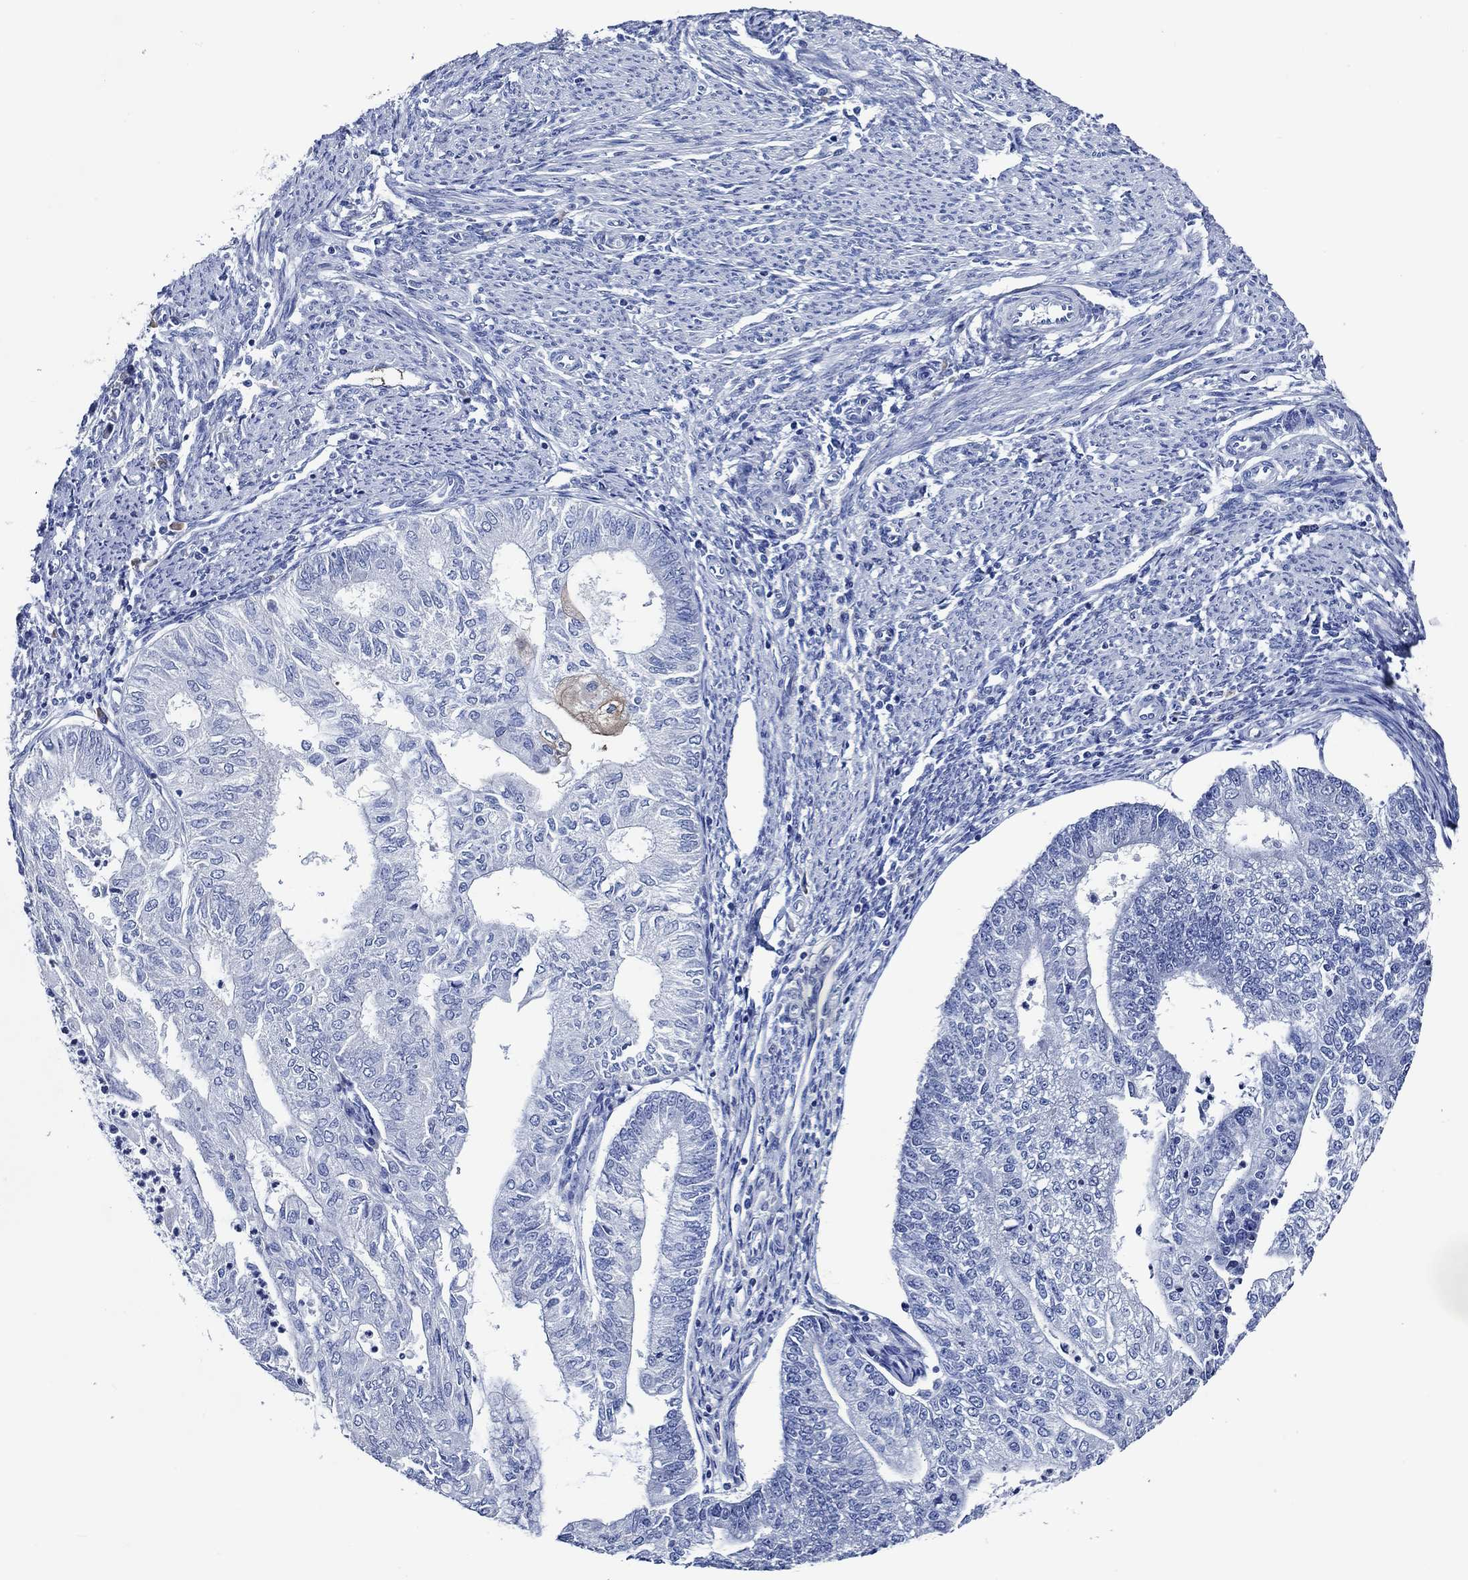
{"staining": {"intensity": "negative", "quantity": "none", "location": "none"}, "tissue": "endometrial cancer", "cell_type": "Tumor cells", "image_type": "cancer", "snomed": [{"axis": "morphology", "description": "Adenocarcinoma, NOS"}, {"axis": "topography", "description": "Endometrium"}], "caption": "IHC micrograph of endometrial cancer stained for a protein (brown), which displays no staining in tumor cells.", "gene": "WDR62", "patient": {"sex": "female", "age": 59}}